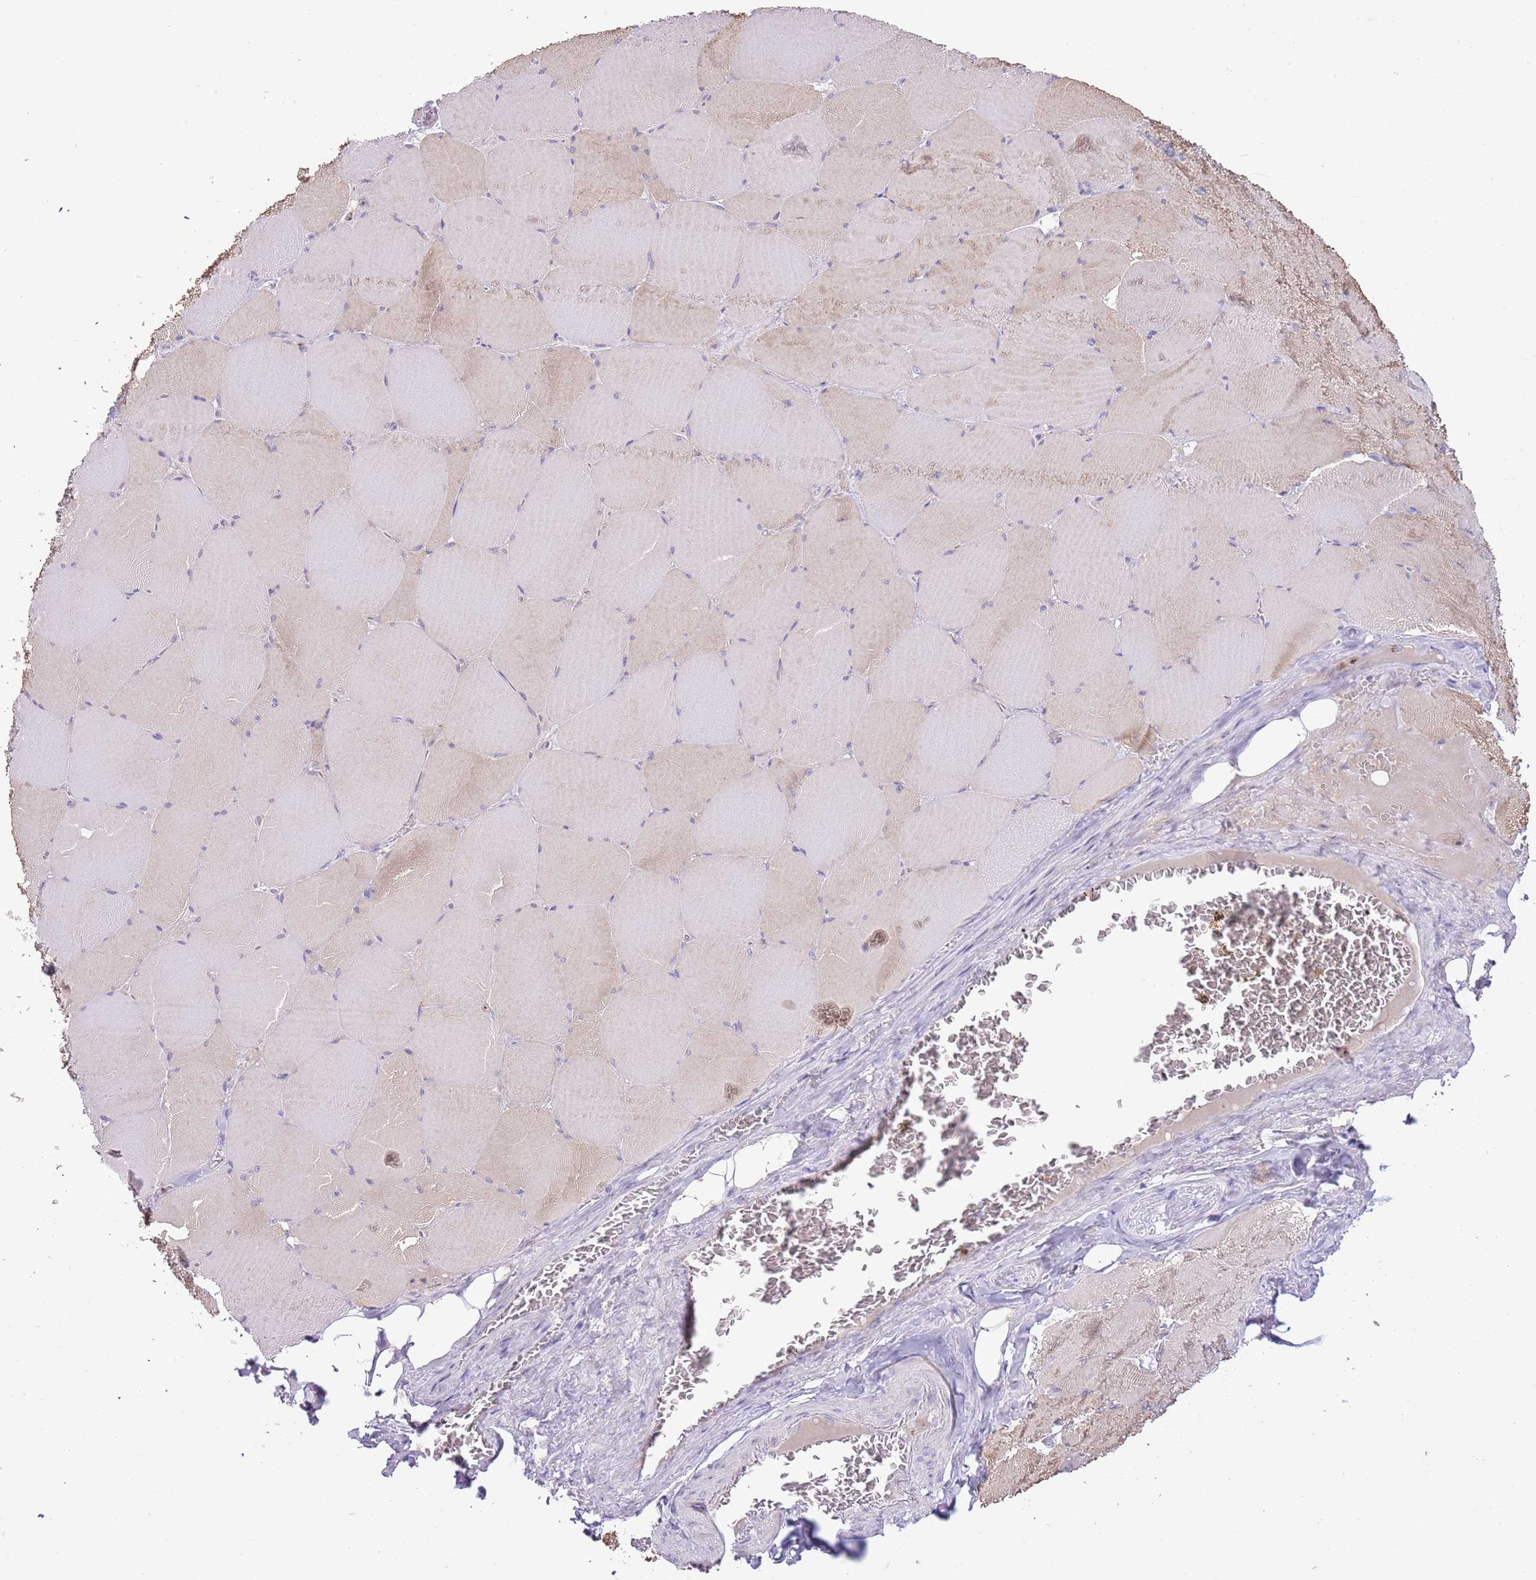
{"staining": {"intensity": "moderate", "quantity": "<25%", "location": "cytoplasmic/membranous"}, "tissue": "skeletal muscle", "cell_type": "Myocytes", "image_type": "normal", "snomed": [{"axis": "morphology", "description": "Normal tissue, NOS"}, {"axis": "topography", "description": "Skeletal muscle"}, {"axis": "topography", "description": "Head-Neck"}], "caption": "Immunohistochemistry of unremarkable skeletal muscle reveals low levels of moderate cytoplasmic/membranous staining in about <25% of myocytes. Using DAB (3,3'-diaminobenzidine) (brown) and hematoxylin (blue) stains, captured at high magnification using brightfield microscopy.", "gene": "OAZ2", "patient": {"sex": "male", "age": 66}}